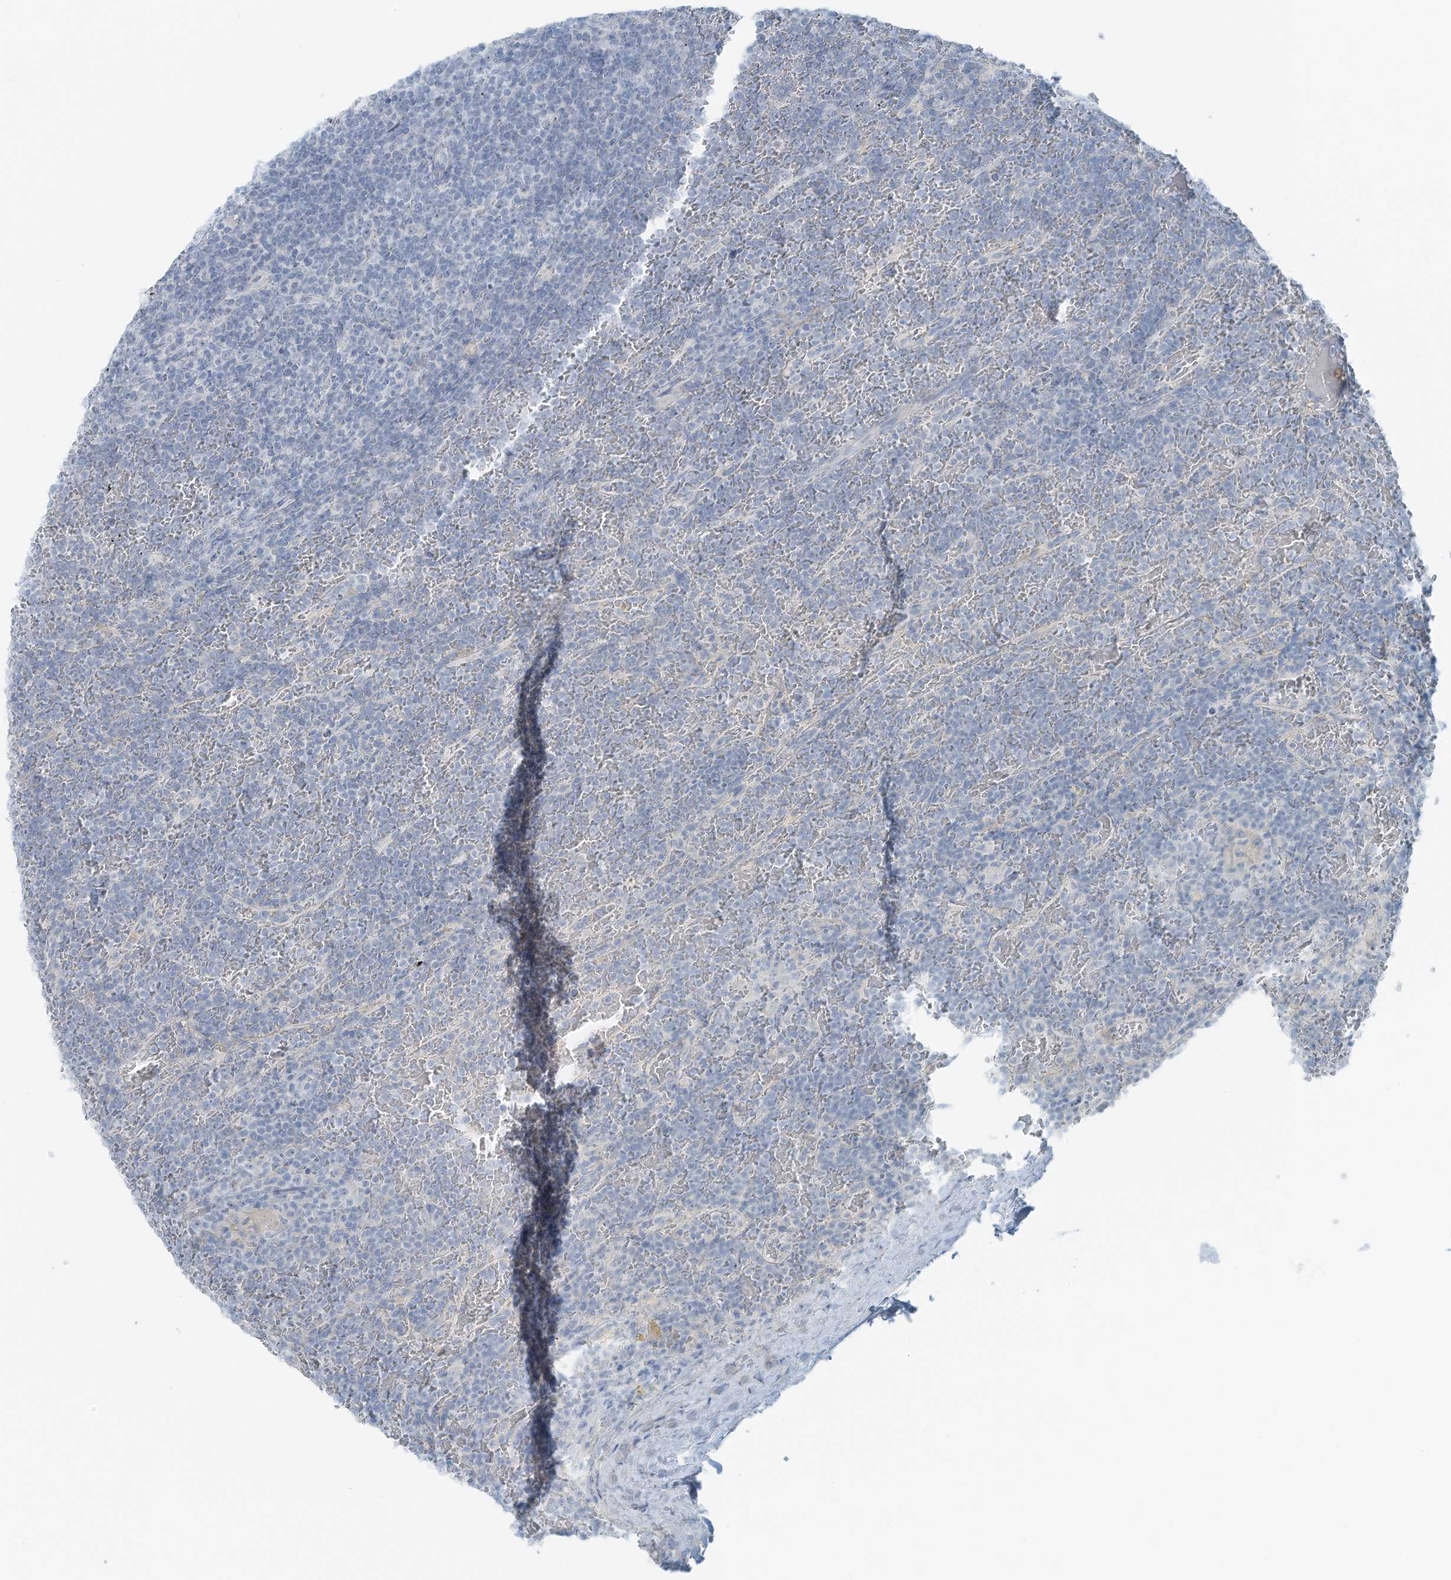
{"staining": {"intensity": "negative", "quantity": "none", "location": "none"}, "tissue": "lymphoma", "cell_type": "Tumor cells", "image_type": "cancer", "snomed": [{"axis": "morphology", "description": "Malignant lymphoma, non-Hodgkin's type, Low grade"}, {"axis": "topography", "description": "Spleen"}], "caption": "An image of lymphoma stained for a protein exhibits no brown staining in tumor cells.", "gene": "SLC25A43", "patient": {"sex": "female", "age": 19}}